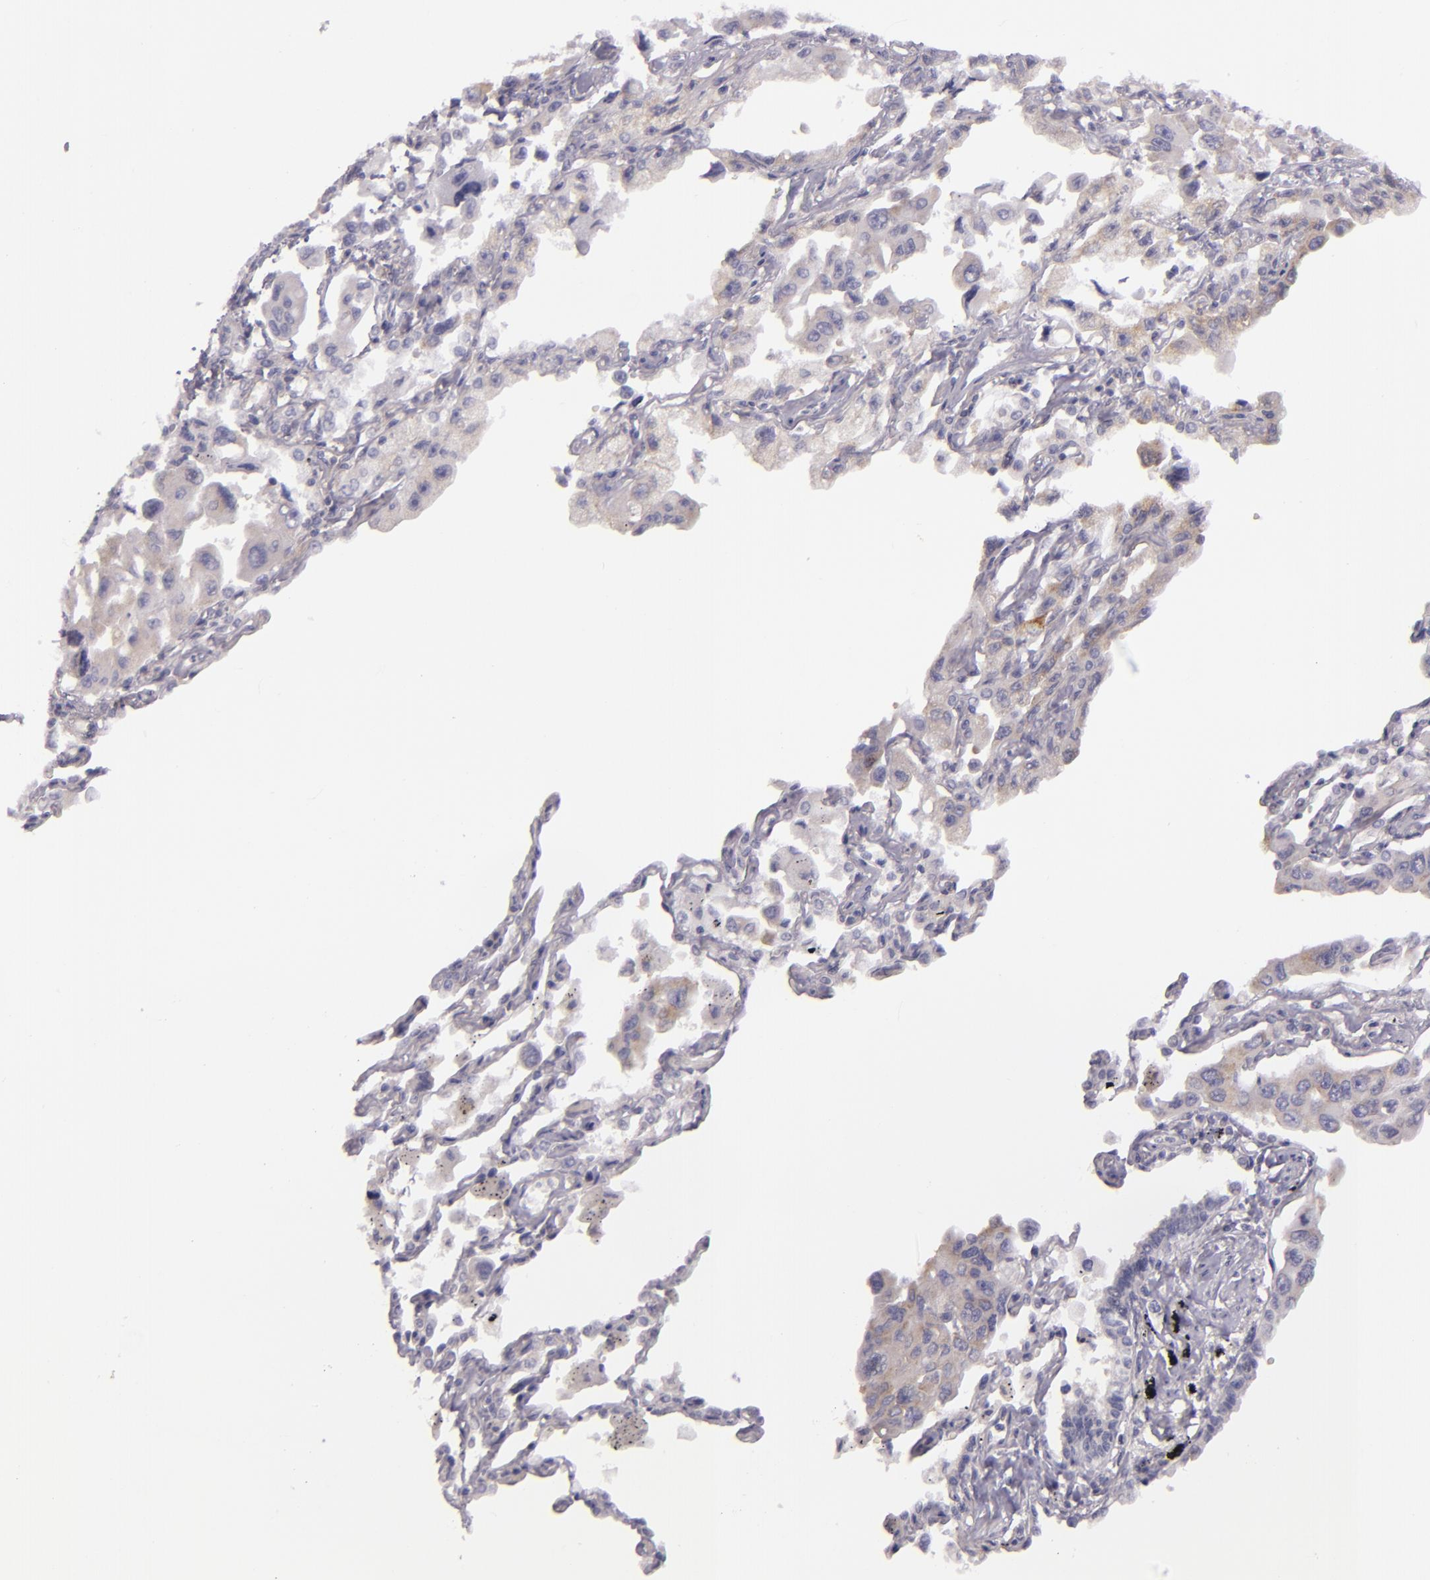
{"staining": {"intensity": "weak", "quantity": "<25%", "location": "cytoplasmic/membranous"}, "tissue": "lung cancer", "cell_type": "Tumor cells", "image_type": "cancer", "snomed": [{"axis": "morphology", "description": "Adenocarcinoma, NOS"}, {"axis": "topography", "description": "Lung"}], "caption": "Immunohistochemistry (IHC) micrograph of adenocarcinoma (lung) stained for a protein (brown), which exhibits no expression in tumor cells.", "gene": "UPF3B", "patient": {"sex": "male", "age": 64}}